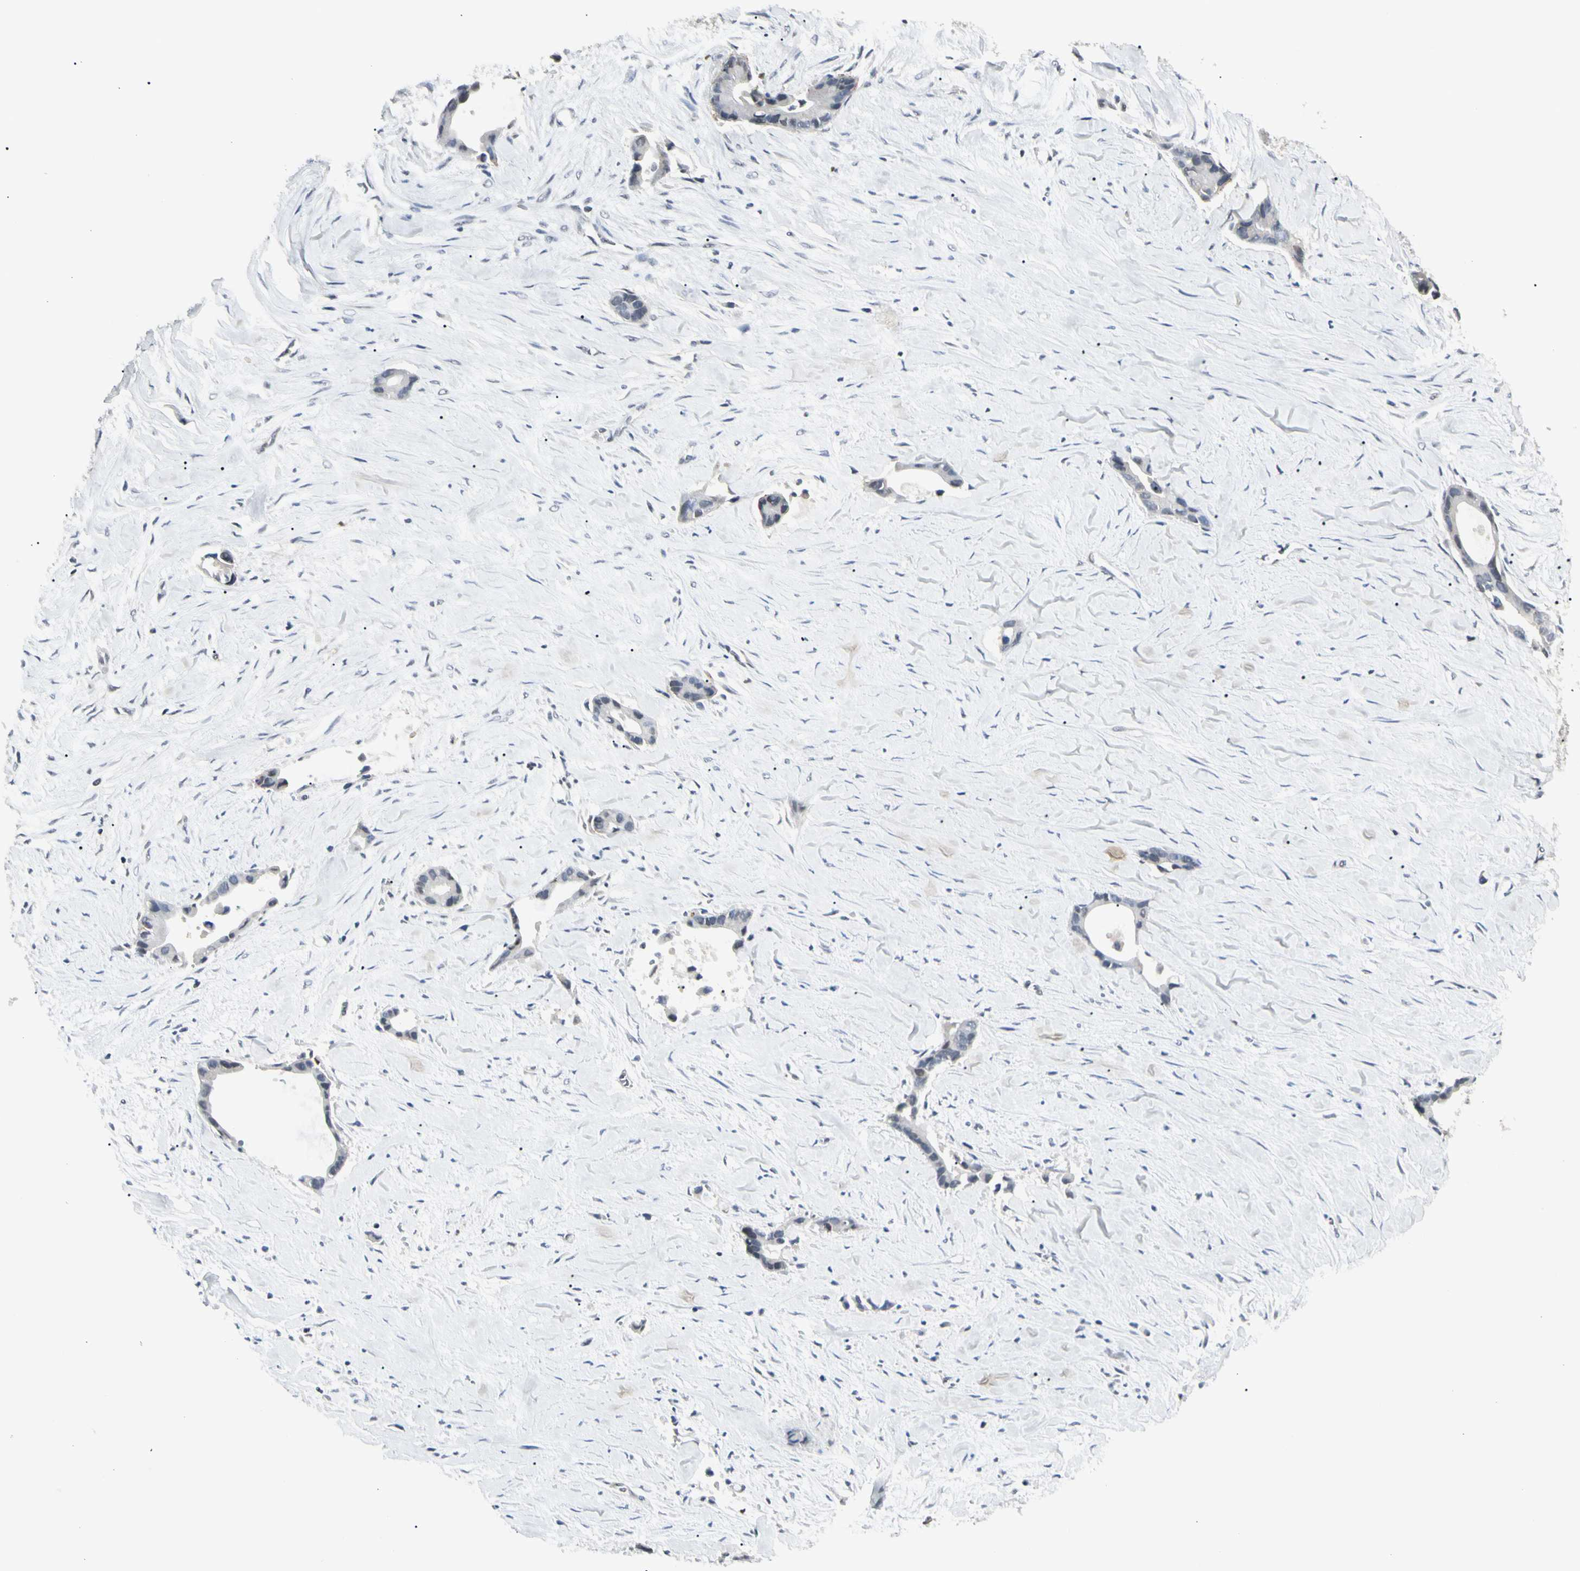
{"staining": {"intensity": "negative", "quantity": "none", "location": "none"}, "tissue": "liver cancer", "cell_type": "Tumor cells", "image_type": "cancer", "snomed": [{"axis": "morphology", "description": "Cholangiocarcinoma"}, {"axis": "topography", "description": "Liver"}], "caption": "Tumor cells are negative for brown protein staining in liver cancer (cholangiocarcinoma).", "gene": "GREM1", "patient": {"sex": "female", "age": 55}}